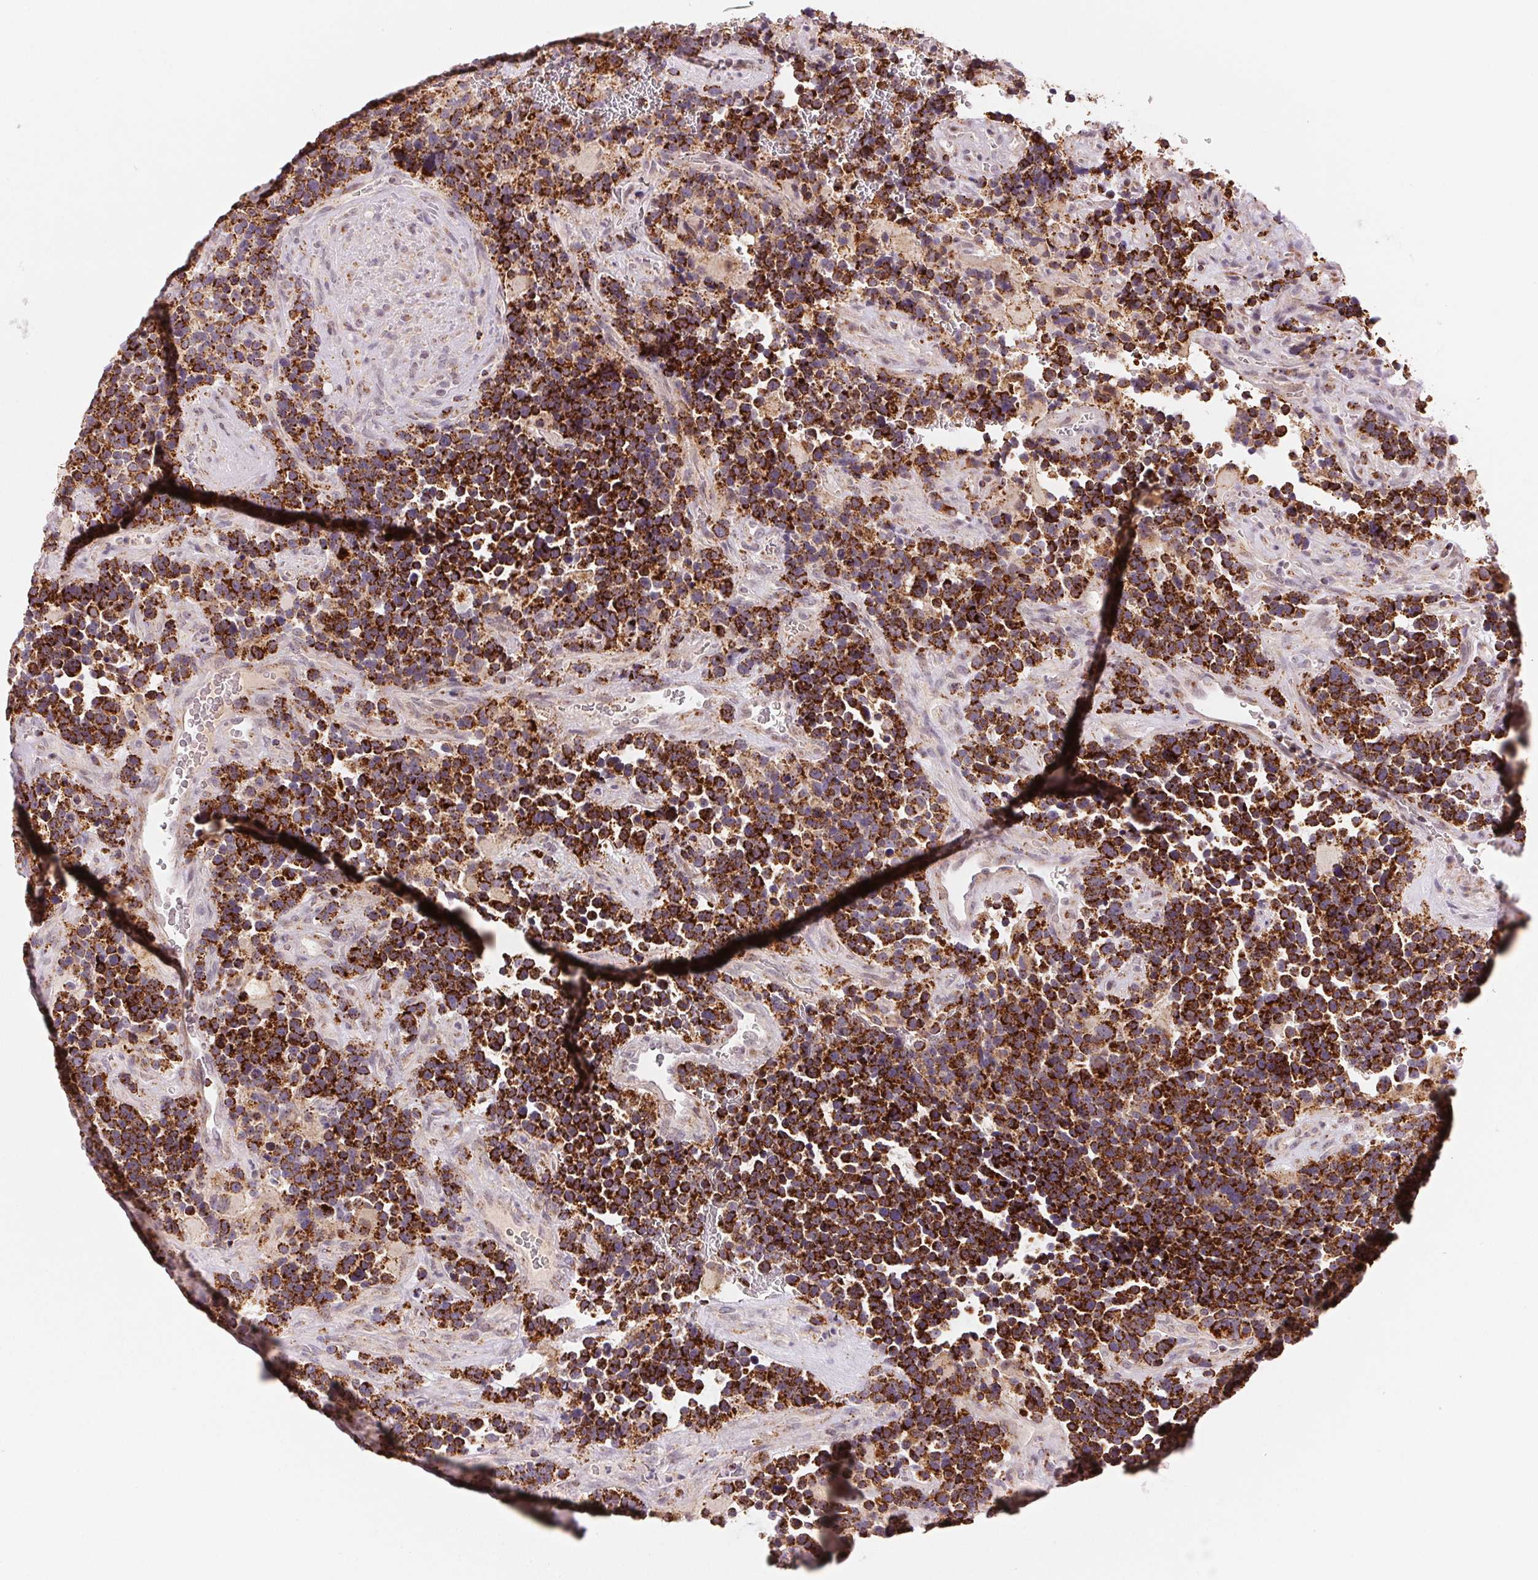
{"staining": {"intensity": "strong", "quantity": ">75%", "location": "cytoplasmic/membranous"}, "tissue": "glioma", "cell_type": "Tumor cells", "image_type": "cancer", "snomed": [{"axis": "morphology", "description": "Glioma, malignant, High grade"}, {"axis": "topography", "description": "Brain"}], "caption": "There is high levels of strong cytoplasmic/membranous staining in tumor cells of glioma, as demonstrated by immunohistochemical staining (brown color).", "gene": "HINT2", "patient": {"sex": "male", "age": 33}}